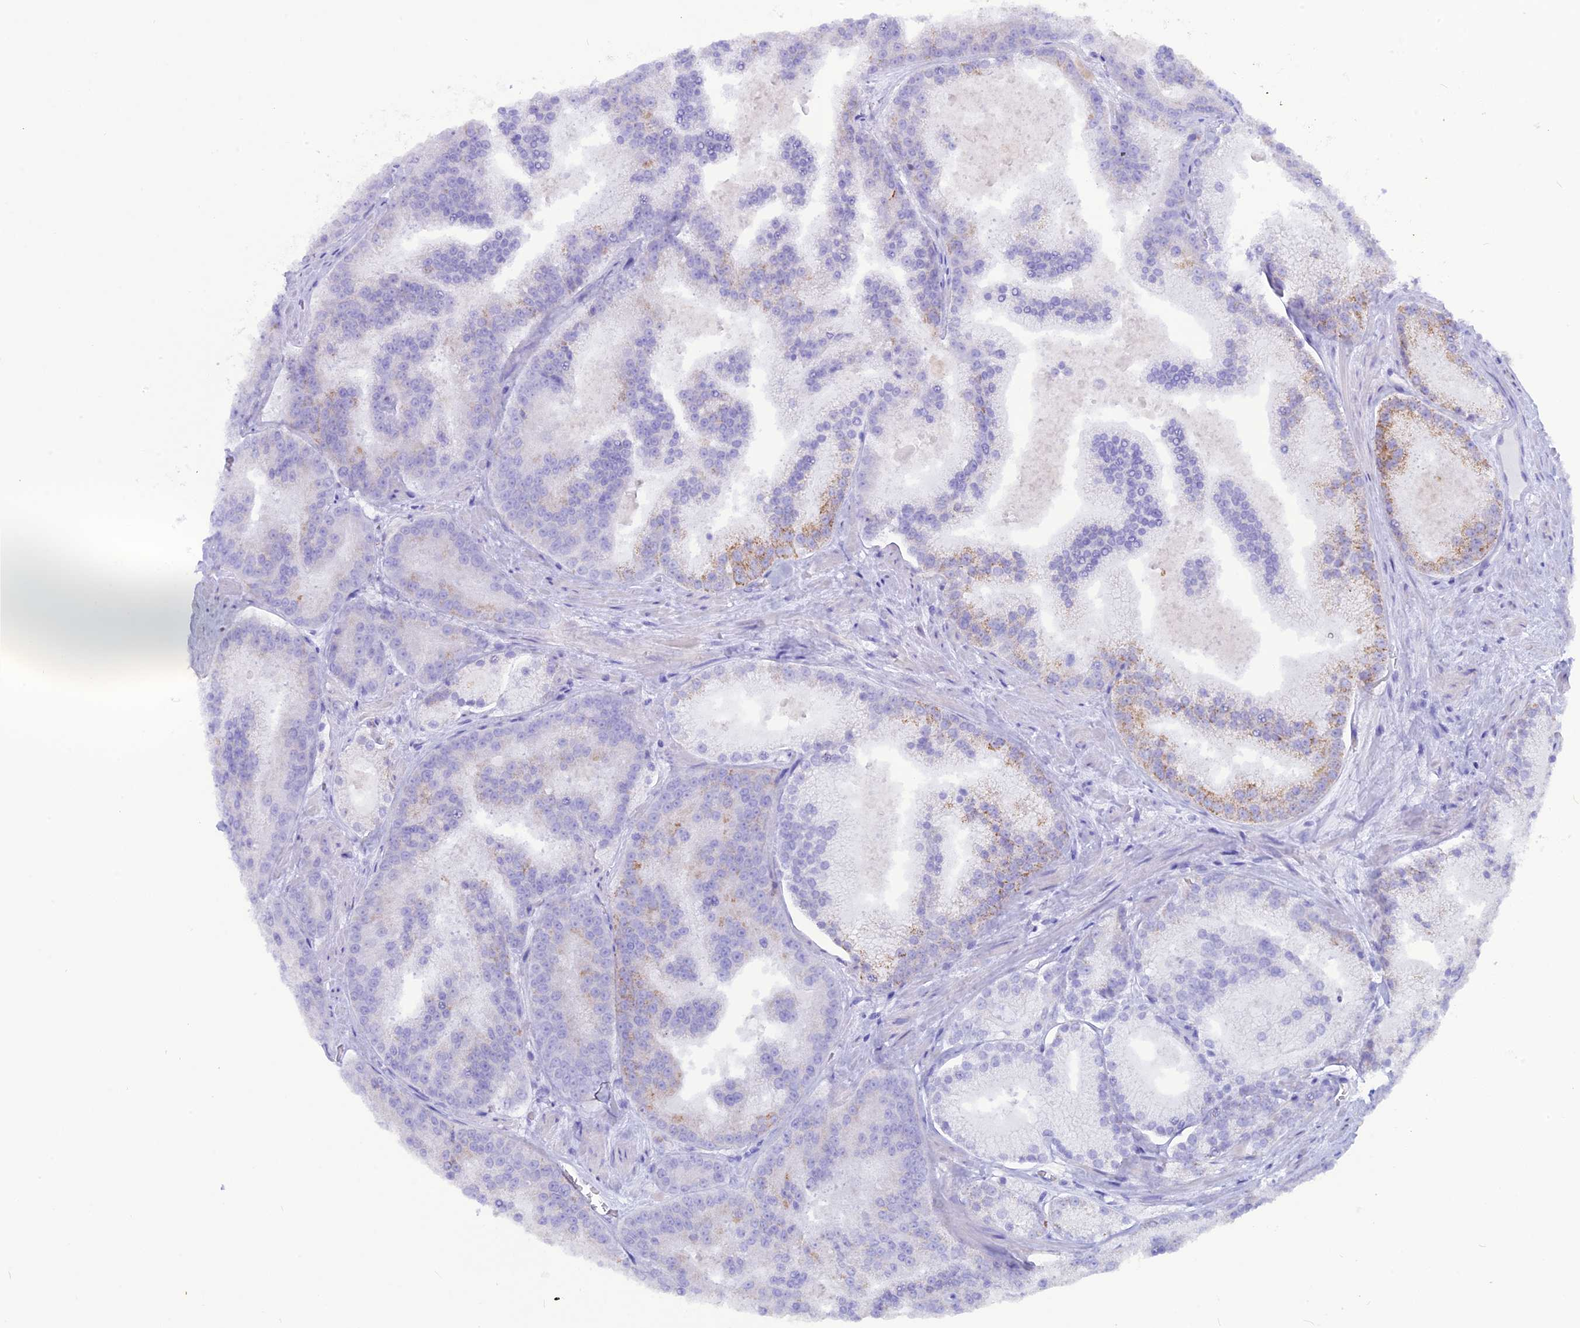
{"staining": {"intensity": "weak", "quantity": "<25%", "location": "cytoplasmic/membranous"}, "tissue": "prostate cancer", "cell_type": "Tumor cells", "image_type": "cancer", "snomed": [{"axis": "morphology", "description": "Adenocarcinoma, High grade"}, {"axis": "topography", "description": "Prostate"}], "caption": "Immunohistochemistry (IHC) histopathology image of human prostate cancer (adenocarcinoma (high-grade)) stained for a protein (brown), which shows no staining in tumor cells.", "gene": "GLYATL1", "patient": {"sex": "male", "age": 61}}